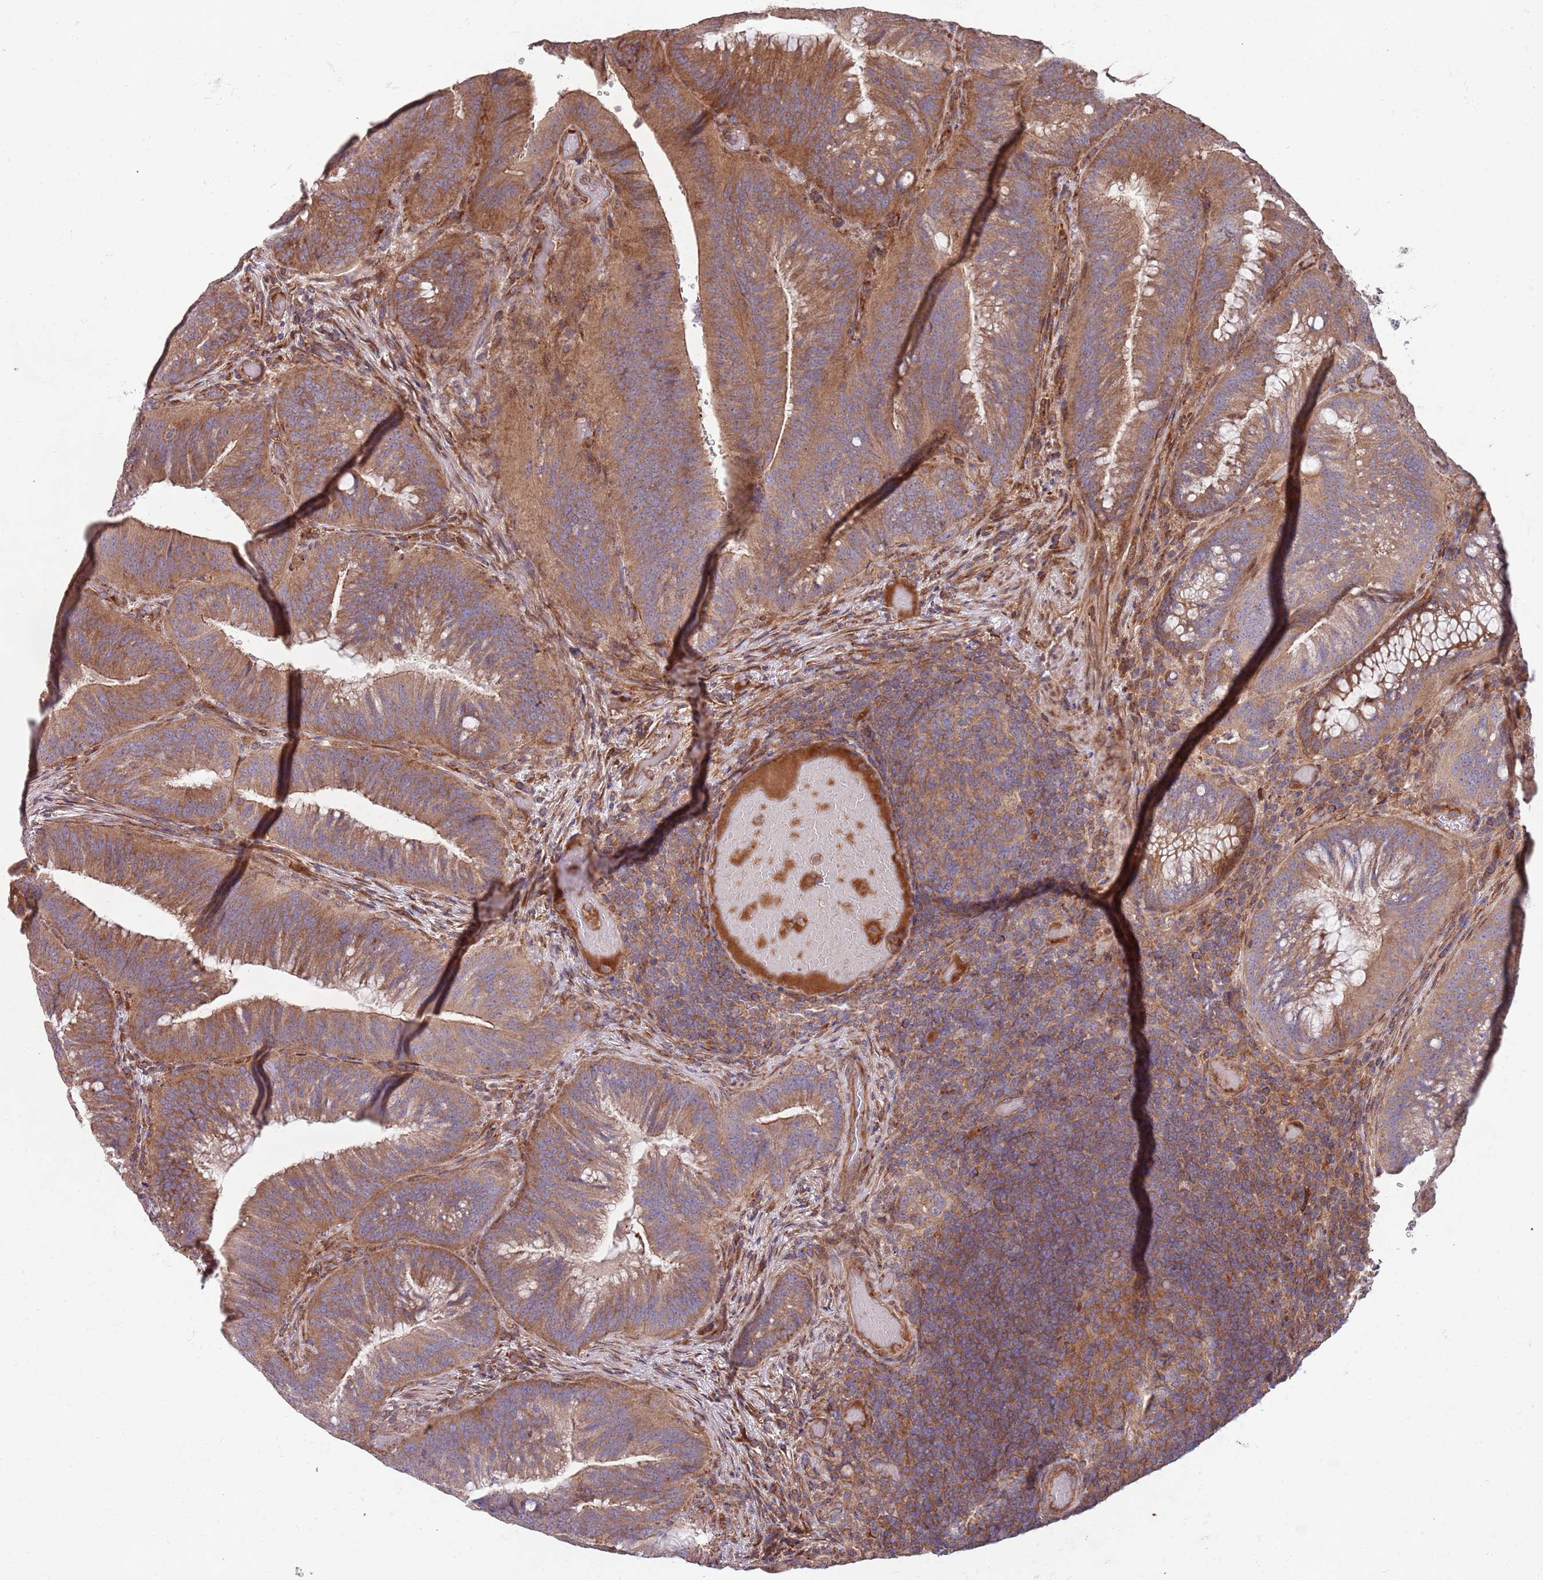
{"staining": {"intensity": "moderate", "quantity": ">75%", "location": "cytoplasmic/membranous"}, "tissue": "colorectal cancer", "cell_type": "Tumor cells", "image_type": "cancer", "snomed": [{"axis": "morphology", "description": "Adenocarcinoma, NOS"}, {"axis": "topography", "description": "Colon"}], "caption": "Moderate cytoplasmic/membranous expression for a protein is appreciated in about >75% of tumor cells of colorectal adenocarcinoma using immunohistochemistry (IHC).", "gene": "RNF19B", "patient": {"sex": "female", "age": 43}}